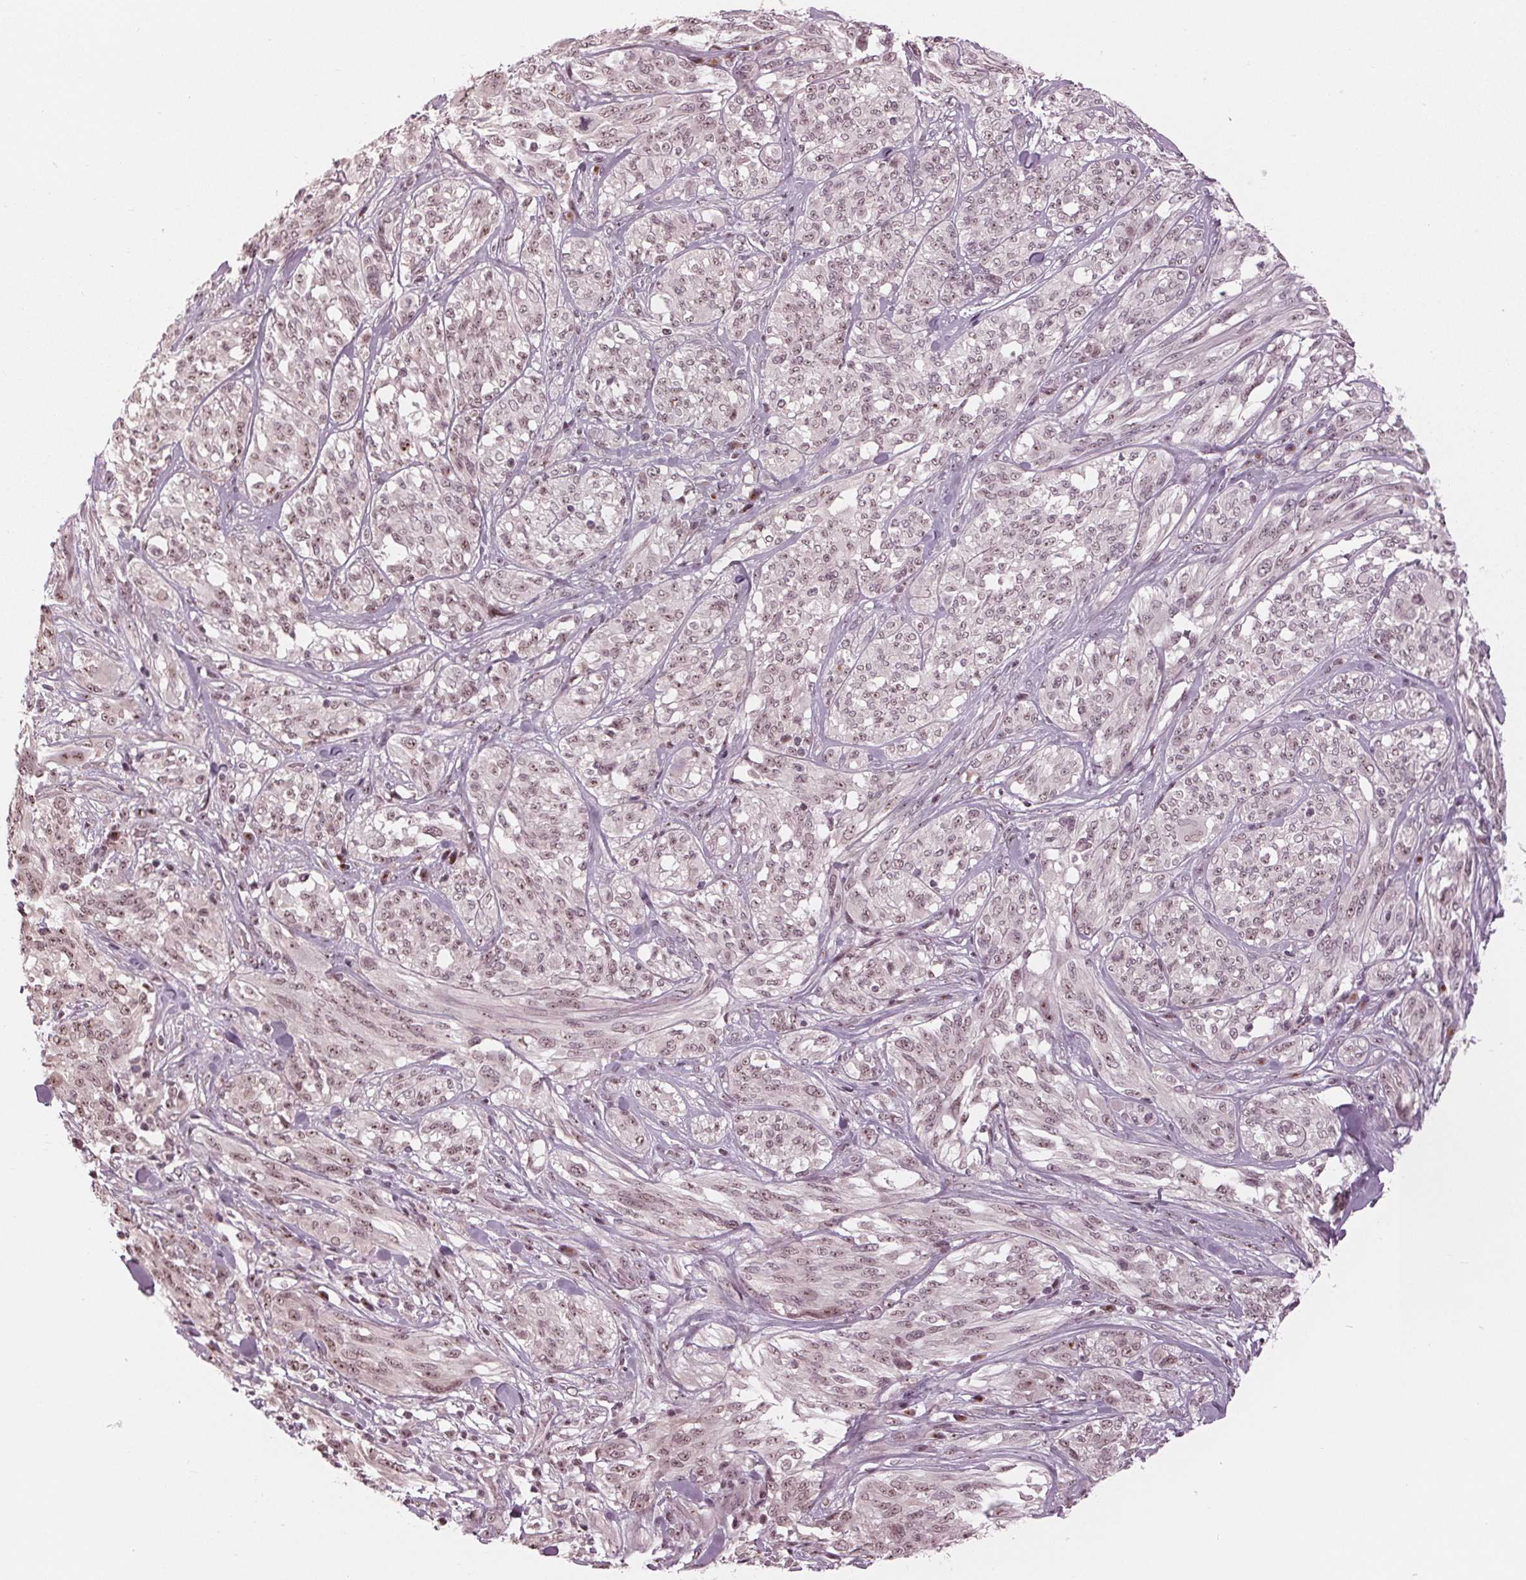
{"staining": {"intensity": "weak", "quantity": ">75%", "location": "nuclear"}, "tissue": "melanoma", "cell_type": "Tumor cells", "image_type": "cancer", "snomed": [{"axis": "morphology", "description": "Malignant melanoma, NOS"}, {"axis": "topography", "description": "Skin"}], "caption": "Weak nuclear positivity is appreciated in about >75% of tumor cells in melanoma.", "gene": "SLX4", "patient": {"sex": "female", "age": 91}}